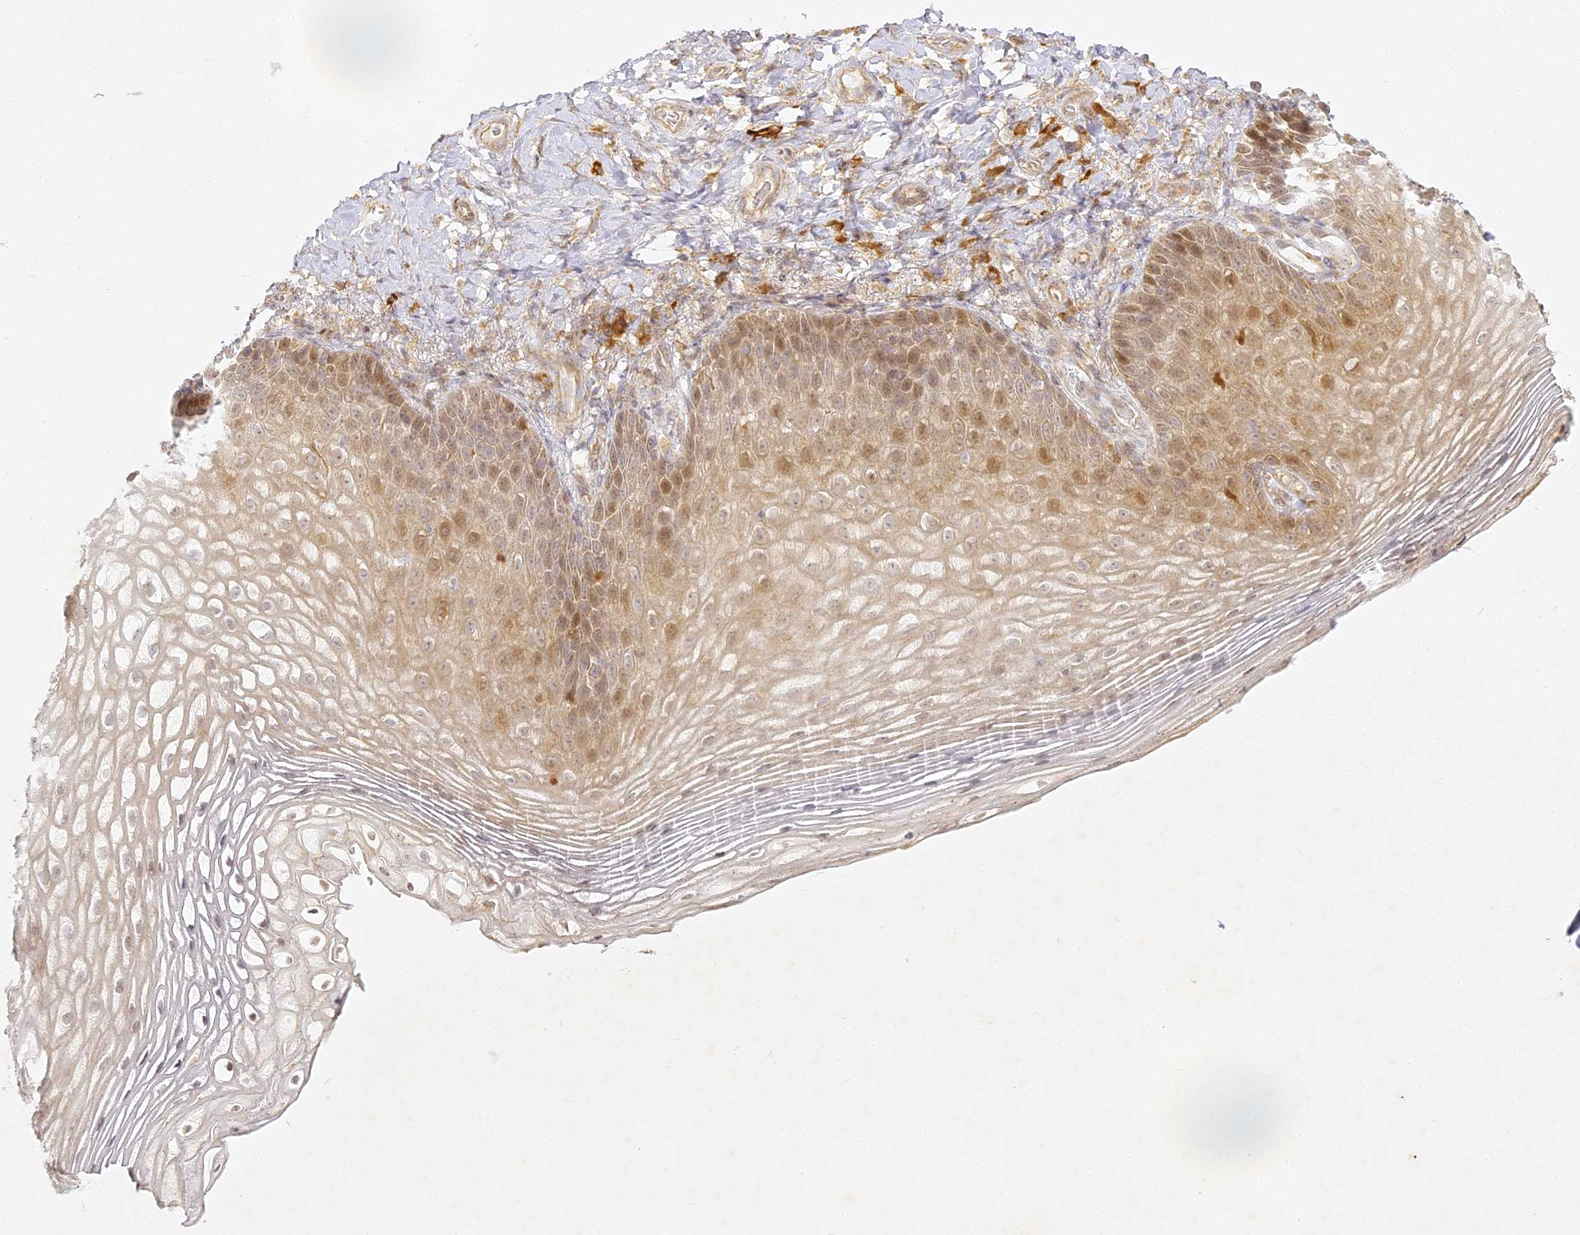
{"staining": {"intensity": "moderate", "quantity": "25%-75%", "location": "cytoplasmic/membranous,nuclear"}, "tissue": "vagina", "cell_type": "Squamous epithelial cells", "image_type": "normal", "snomed": [{"axis": "morphology", "description": "Normal tissue, NOS"}, {"axis": "topography", "description": "Vagina"}], "caption": "Immunohistochemical staining of normal vagina reveals medium levels of moderate cytoplasmic/membranous,nuclear staining in approximately 25%-75% of squamous epithelial cells. The staining is performed using DAB brown chromogen to label protein expression. The nuclei are counter-stained blue using hematoxylin.", "gene": "SLC30A5", "patient": {"sex": "female", "age": 60}}